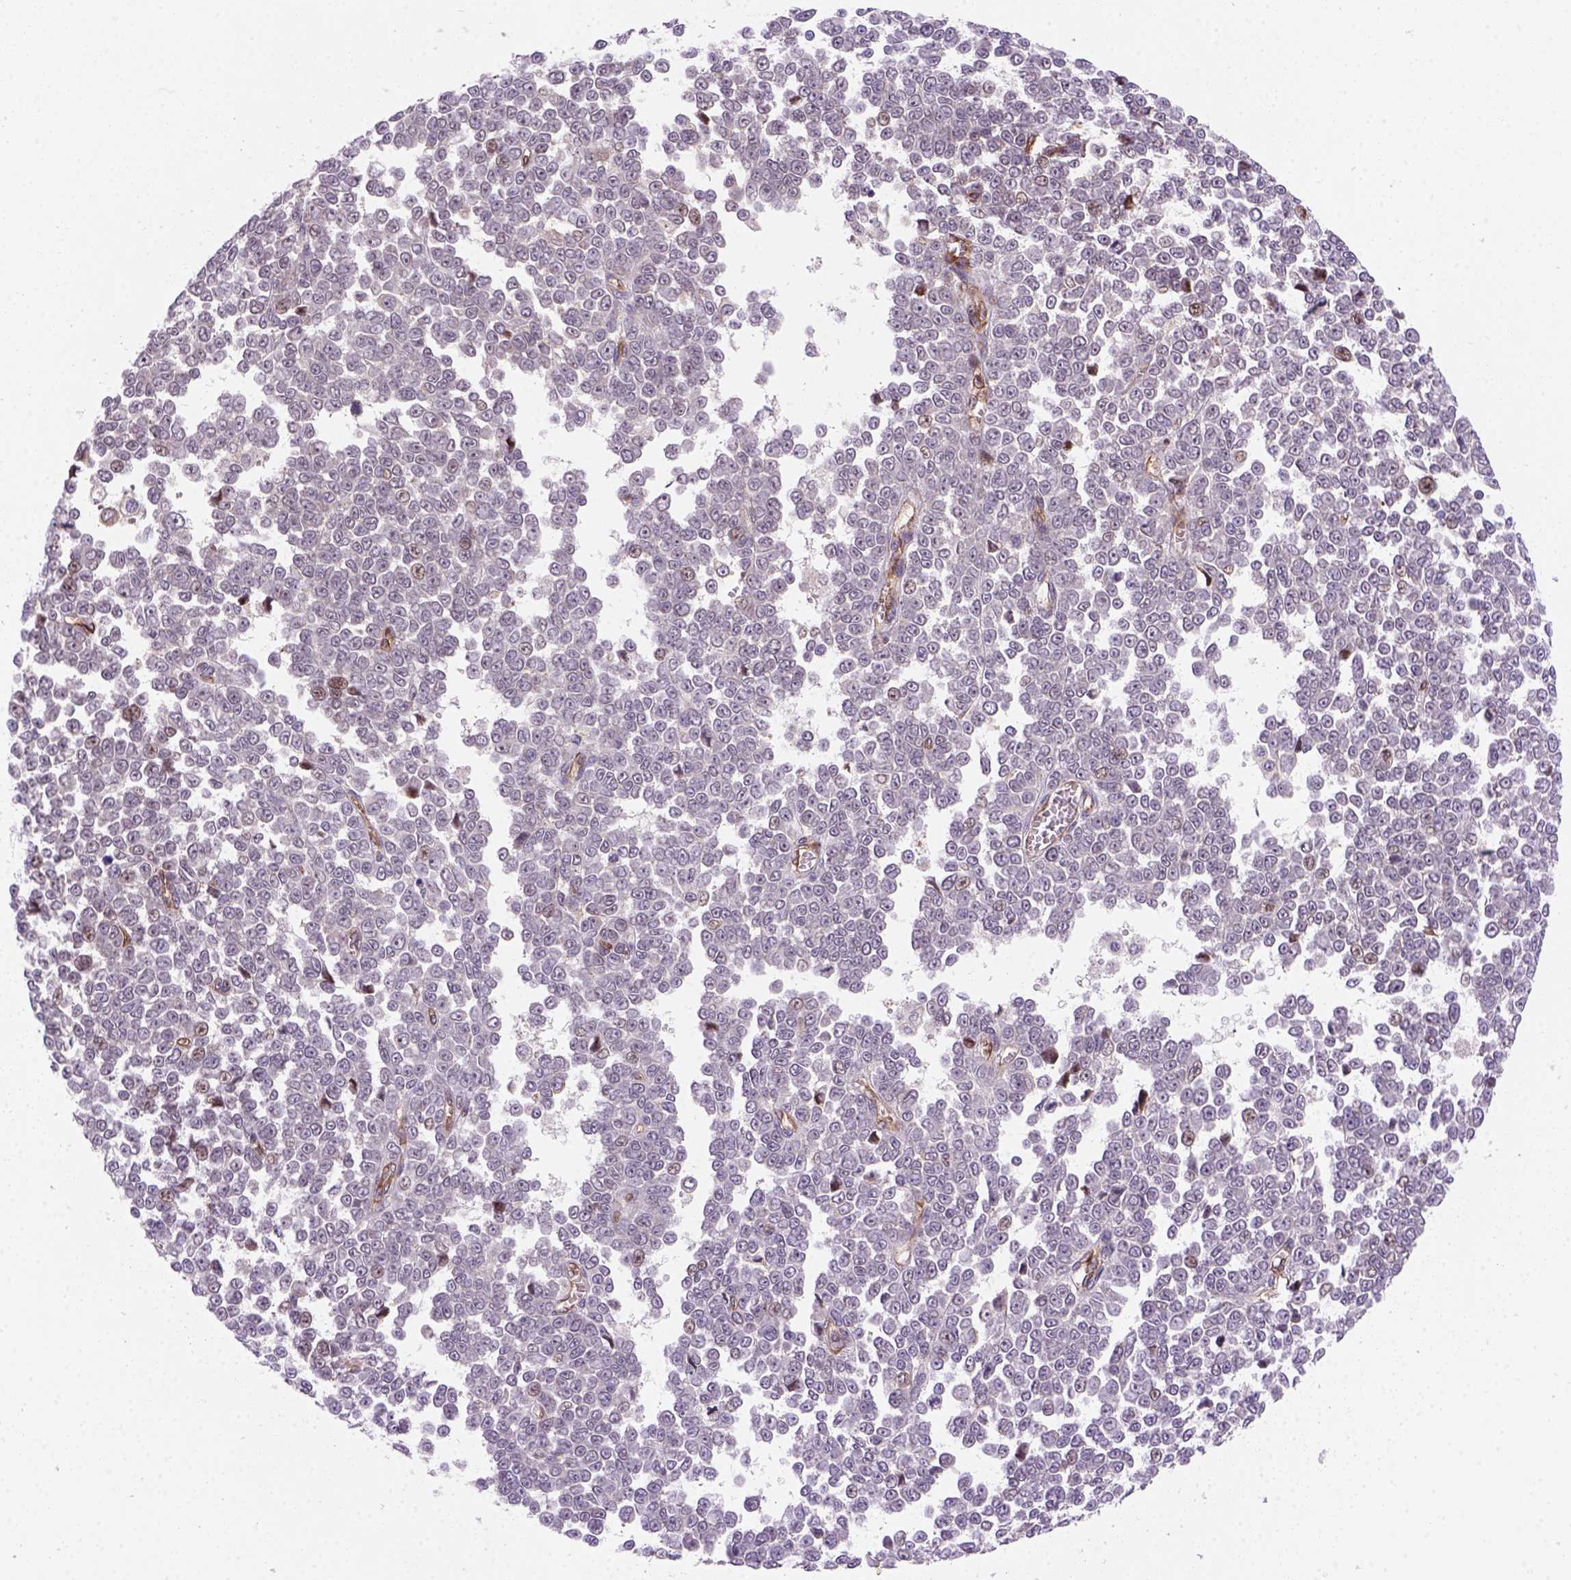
{"staining": {"intensity": "negative", "quantity": "none", "location": "none"}, "tissue": "melanoma", "cell_type": "Tumor cells", "image_type": "cancer", "snomed": [{"axis": "morphology", "description": "Malignant melanoma, NOS"}, {"axis": "topography", "description": "Skin"}], "caption": "Photomicrograph shows no protein positivity in tumor cells of malignant melanoma tissue.", "gene": "VSTM5", "patient": {"sex": "female", "age": 95}}